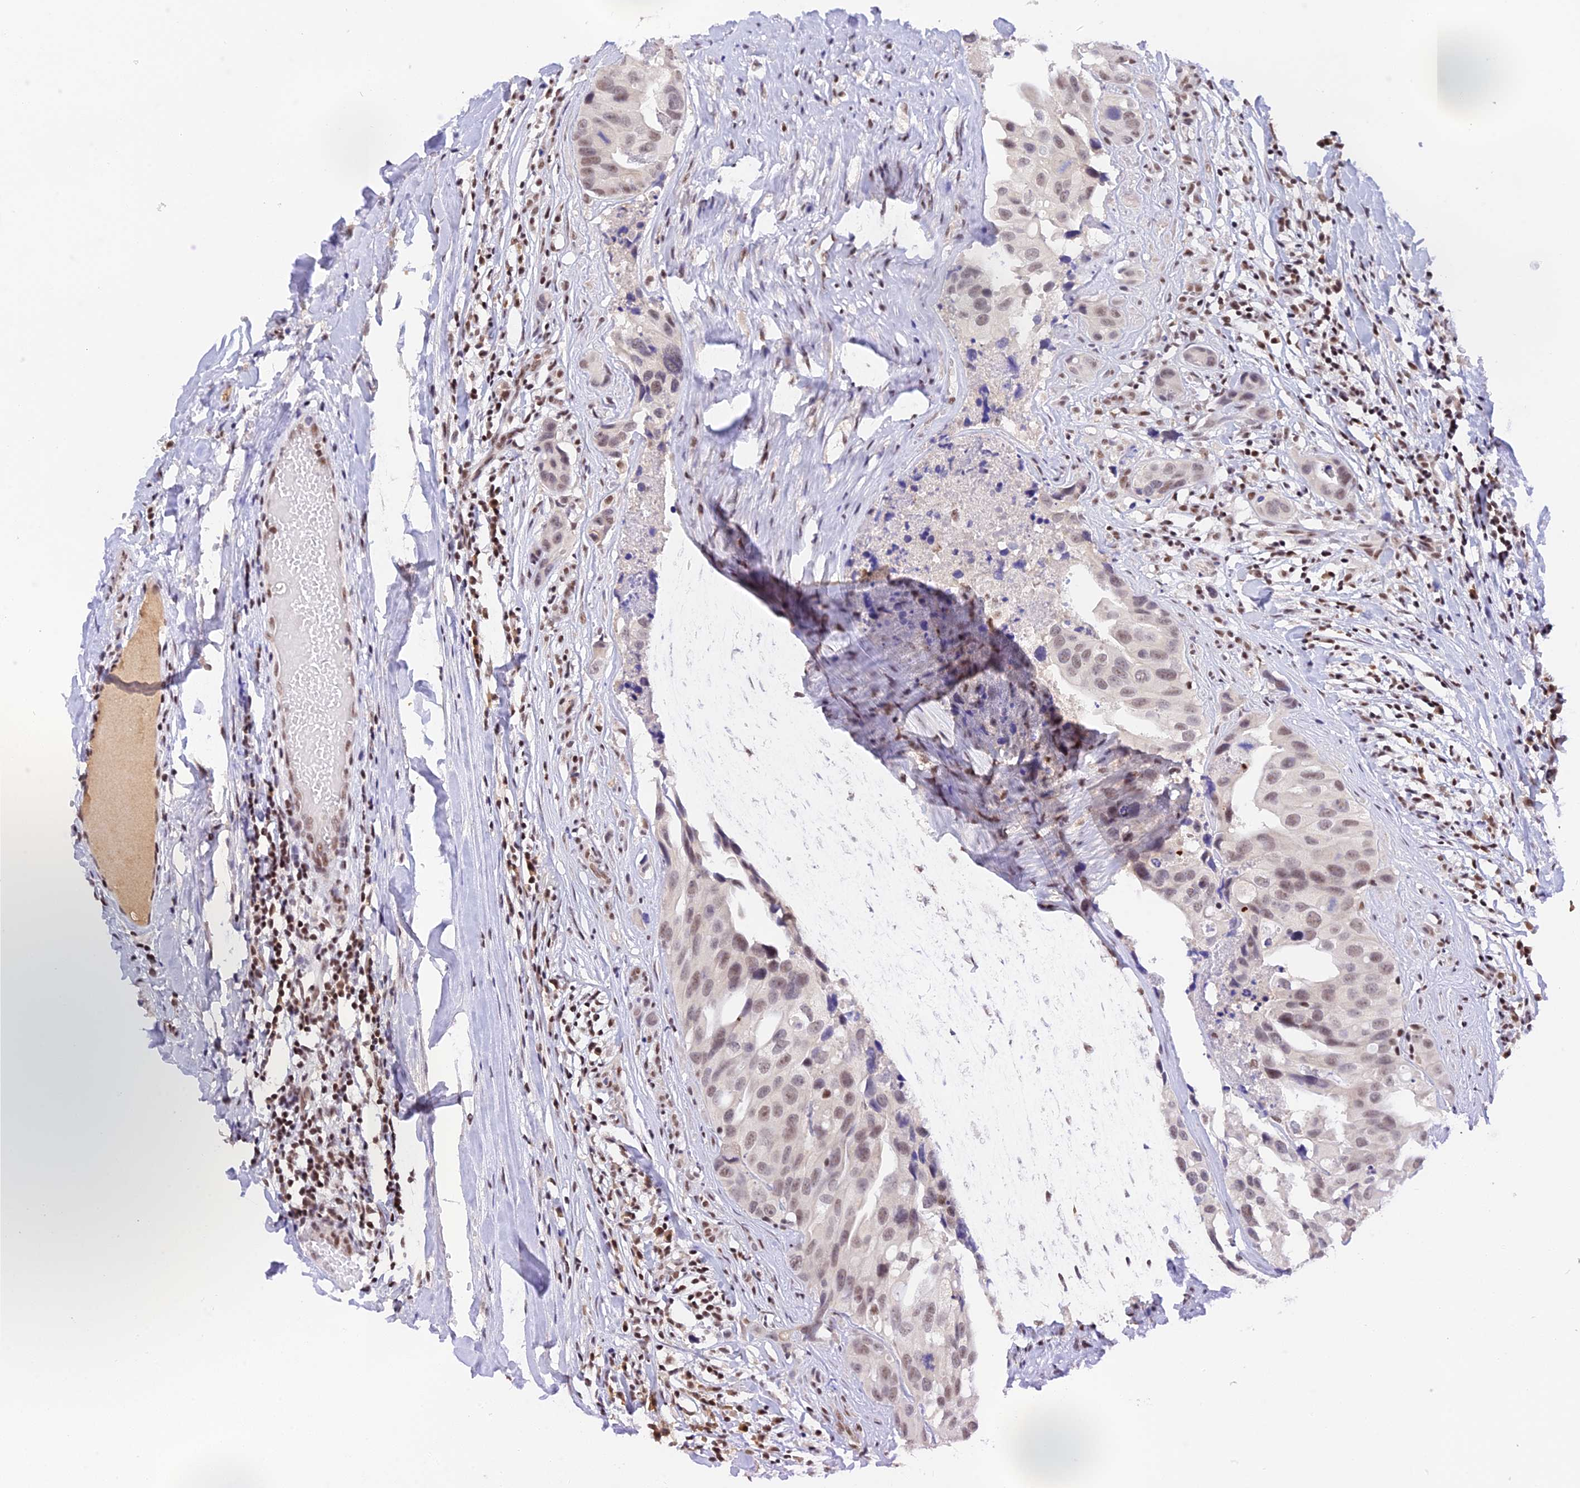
{"staining": {"intensity": "weak", "quantity": ">75%", "location": "nuclear"}, "tissue": "head and neck cancer", "cell_type": "Tumor cells", "image_type": "cancer", "snomed": [{"axis": "morphology", "description": "Adenocarcinoma, NOS"}, {"axis": "morphology", "description": "Adenocarcinoma, metastatic, NOS"}, {"axis": "topography", "description": "Head-Neck"}], "caption": "Protein analysis of head and neck cancer tissue shows weak nuclear staining in about >75% of tumor cells.", "gene": "THAP11", "patient": {"sex": "male", "age": 75}}